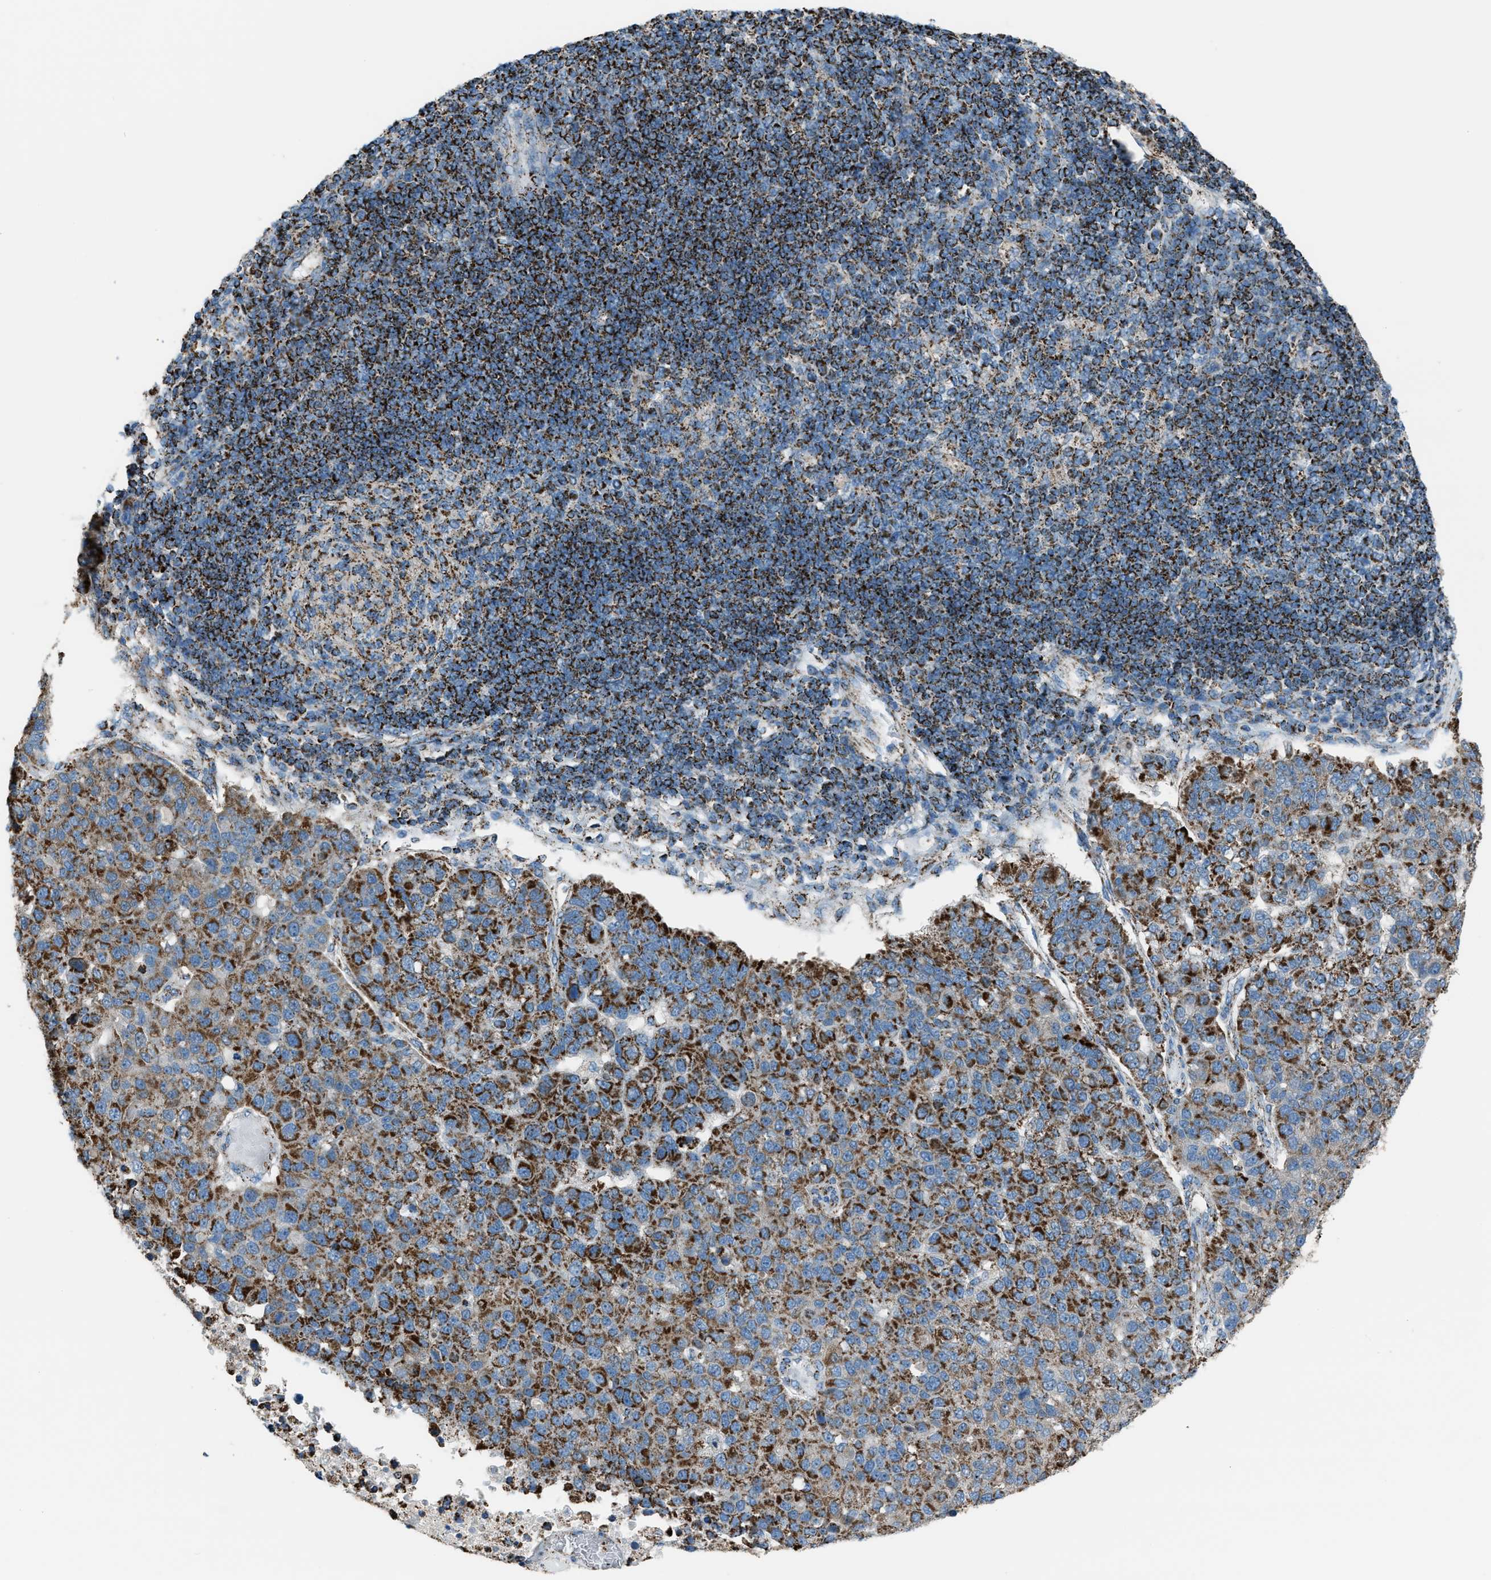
{"staining": {"intensity": "strong", "quantity": ">75%", "location": "cytoplasmic/membranous"}, "tissue": "pancreatic cancer", "cell_type": "Tumor cells", "image_type": "cancer", "snomed": [{"axis": "morphology", "description": "Adenocarcinoma, NOS"}, {"axis": "topography", "description": "Pancreas"}], "caption": "Immunohistochemical staining of pancreatic cancer (adenocarcinoma) exhibits high levels of strong cytoplasmic/membranous protein expression in approximately >75% of tumor cells. The staining was performed using DAB (3,3'-diaminobenzidine), with brown indicating positive protein expression. Nuclei are stained blue with hematoxylin.", "gene": "MDH2", "patient": {"sex": "female", "age": 61}}